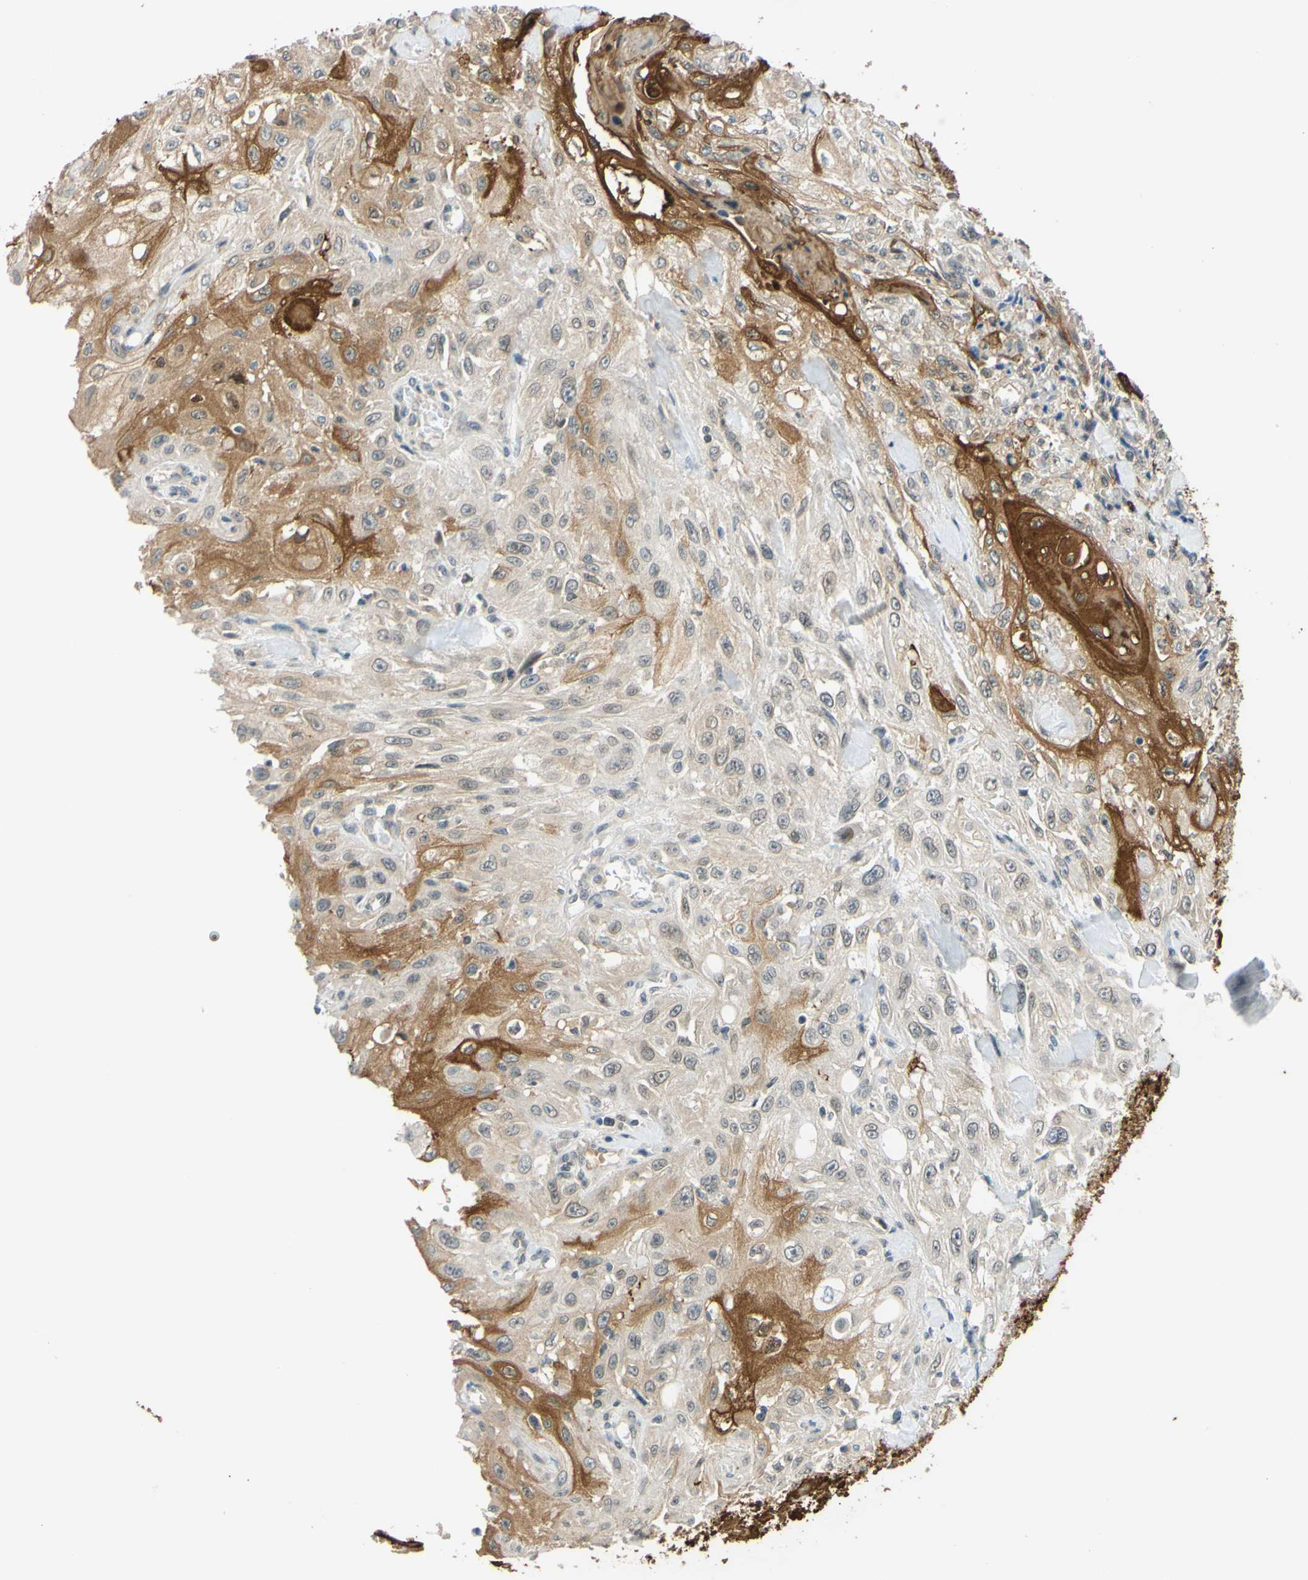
{"staining": {"intensity": "moderate", "quantity": "25%-75%", "location": "cytoplasmic/membranous"}, "tissue": "skin cancer", "cell_type": "Tumor cells", "image_type": "cancer", "snomed": [{"axis": "morphology", "description": "Squamous cell carcinoma, NOS"}, {"axis": "morphology", "description": "Squamous cell carcinoma, metastatic, NOS"}, {"axis": "topography", "description": "Skin"}, {"axis": "topography", "description": "Lymph node"}], "caption": "Squamous cell carcinoma (skin) tissue exhibits moderate cytoplasmic/membranous expression in approximately 25%-75% of tumor cells (brown staining indicates protein expression, while blue staining denotes nuclei).", "gene": "C2CD2L", "patient": {"sex": "male", "age": 75}}